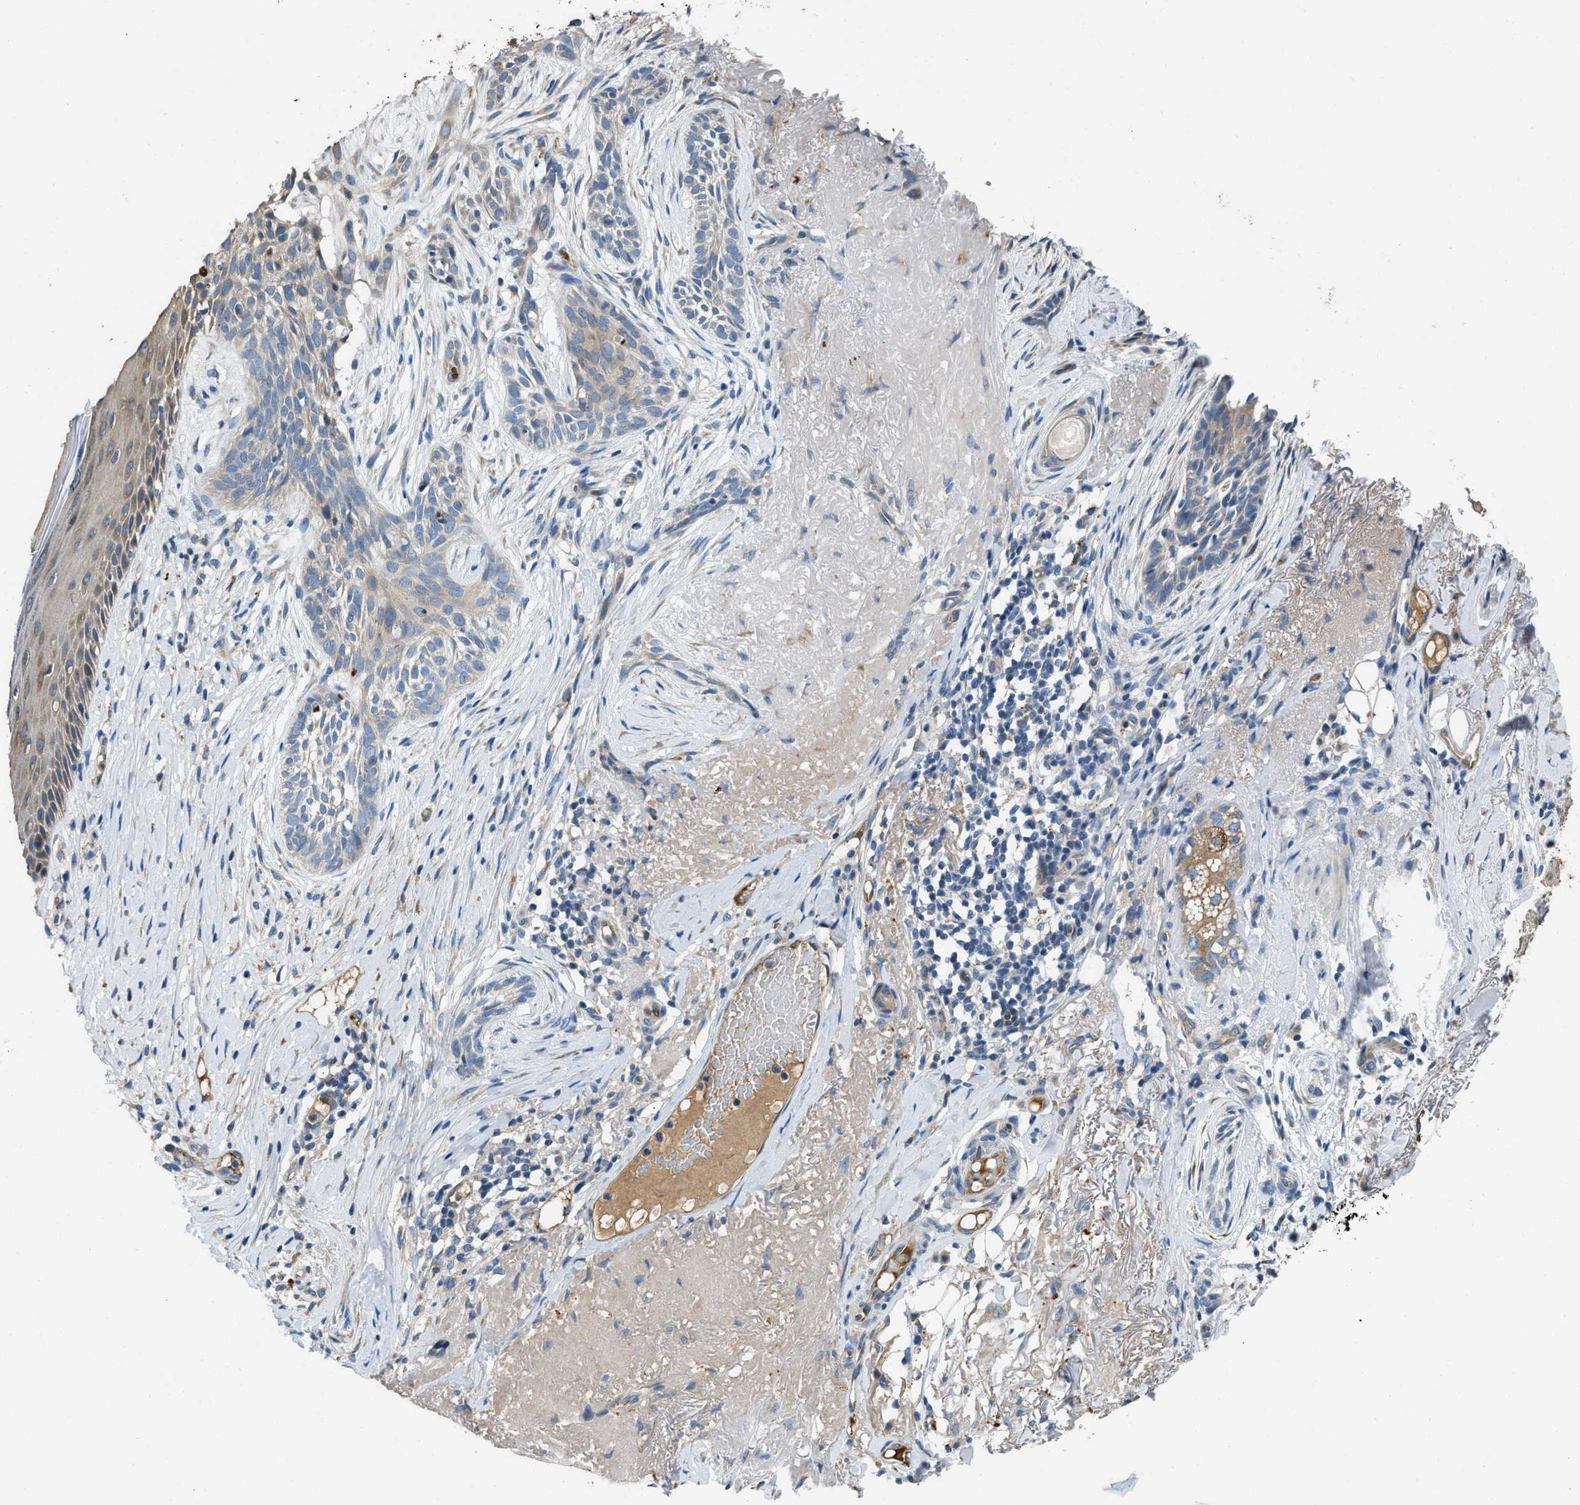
{"staining": {"intensity": "weak", "quantity": "25%-75%", "location": "cytoplasmic/membranous"}, "tissue": "skin cancer", "cell_type": "Tumor cells", "image_type": "cancer", "snomed": [{"axis": "morphology", "description": "Basal cell carcinoma"}, {"axis": "topography", "description": "Skin"}], "caption": "Skin basal cell carcinoma stained for a protein displays weak cytoplasmic/membranous positivity in tumor cells.", "gene": "GGCX", "patient": {"sex": "female", "age": 88}}